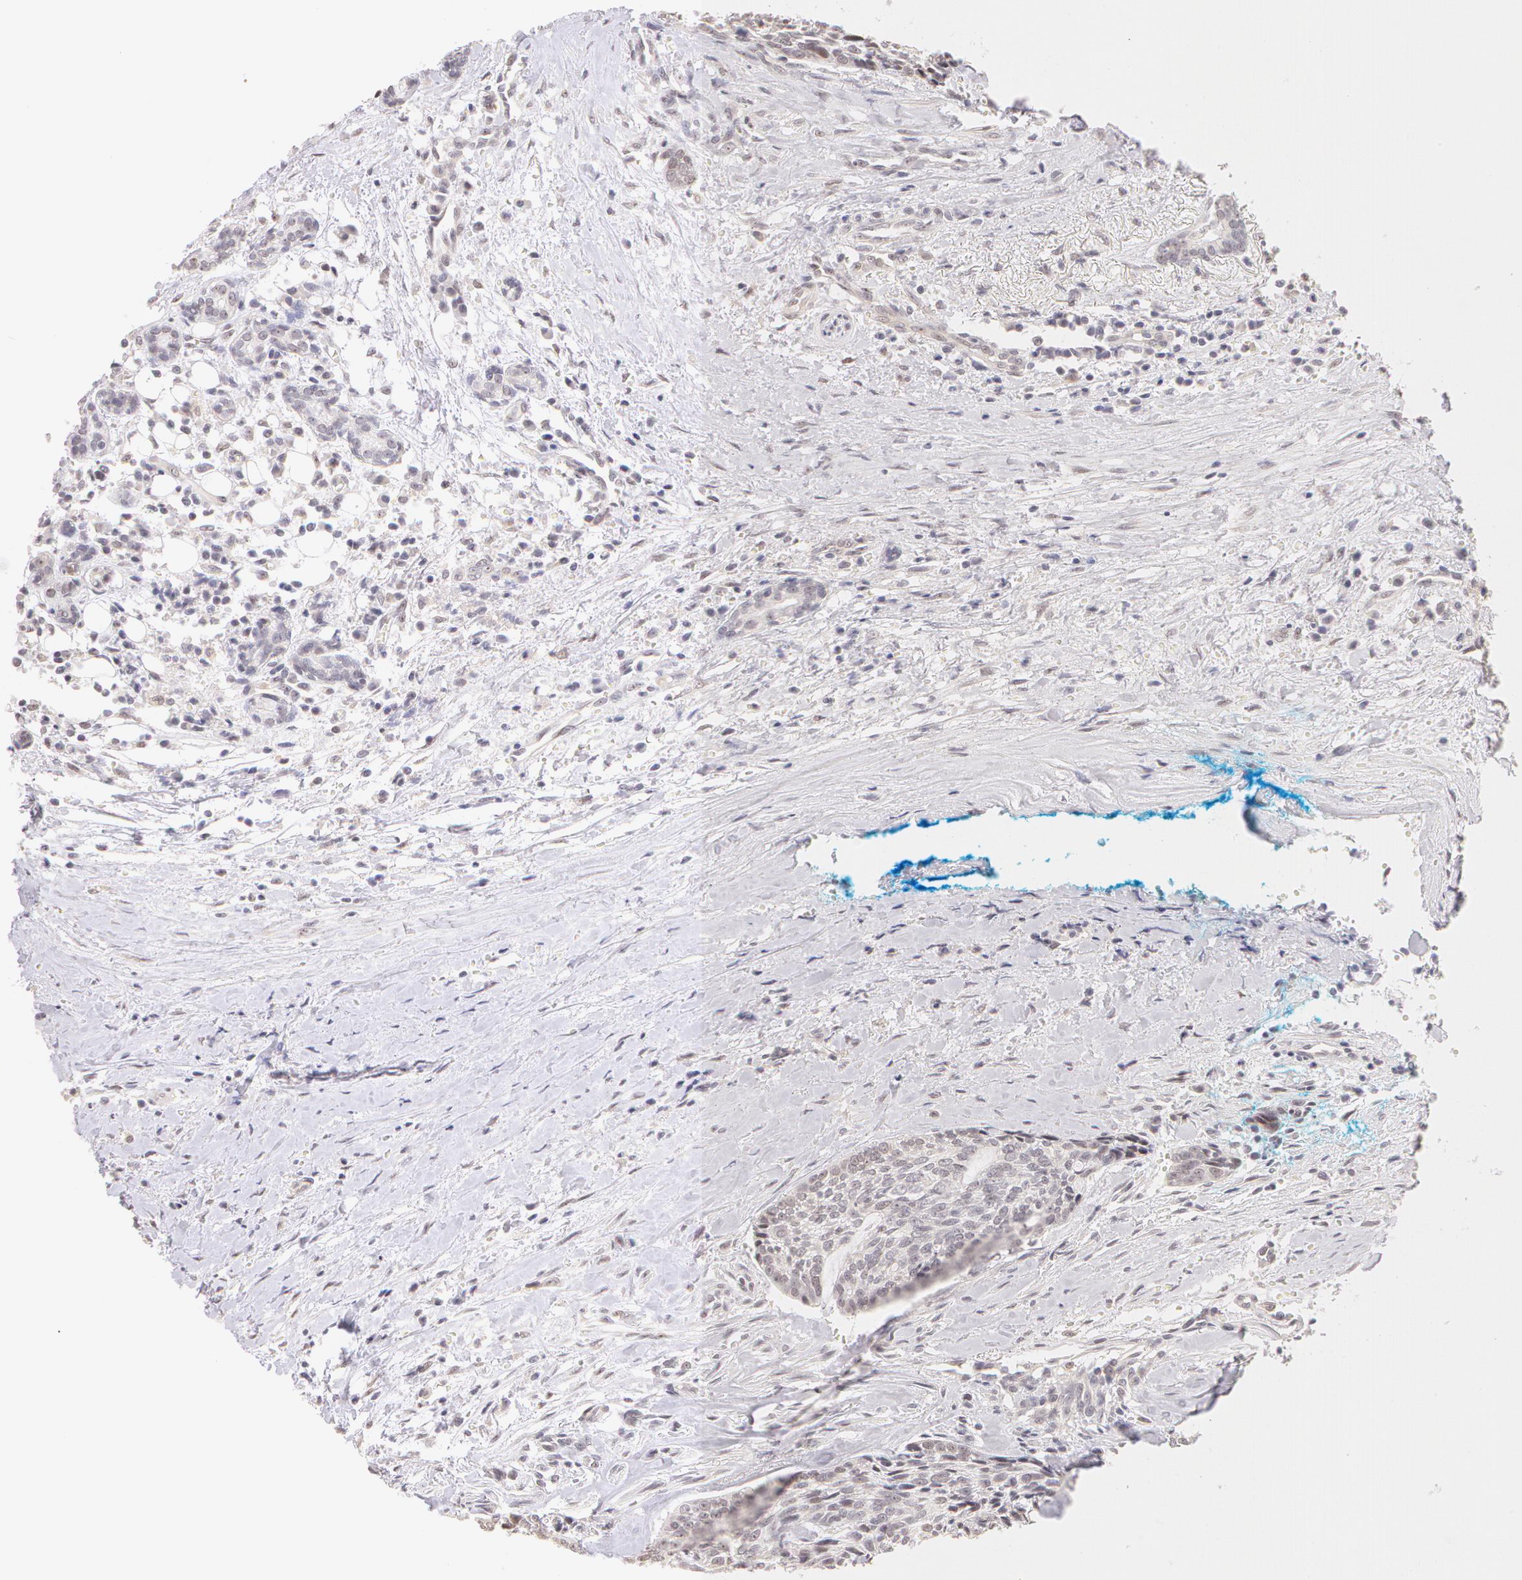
{"staining": {"intensity": "negative", "quantity": "none", "location": "none"}, "tissue": "head and neck cancer", "cell_type": "Tumor cells", "image_type": "cancer", "snomed": [{"axis": "morphology", "description": "Squamous cell carcinoma, NOS"}, {"axis": "topography", "description": "Salivary gland"}, {"axis": "topography", "description": "Head-Neck"}], "caption": "Immunohistochemical staining of human head and neck squamous cell carcinoma shows no significant staining in tumor cells. (Stains: DAB immunohistochemistry (IHC) with hematoxylin counter stain, Microscopy: brightfield microscopy at high magnification).", "gene": "ZNF597", "patient": {"sex": "male", "age": 70}}